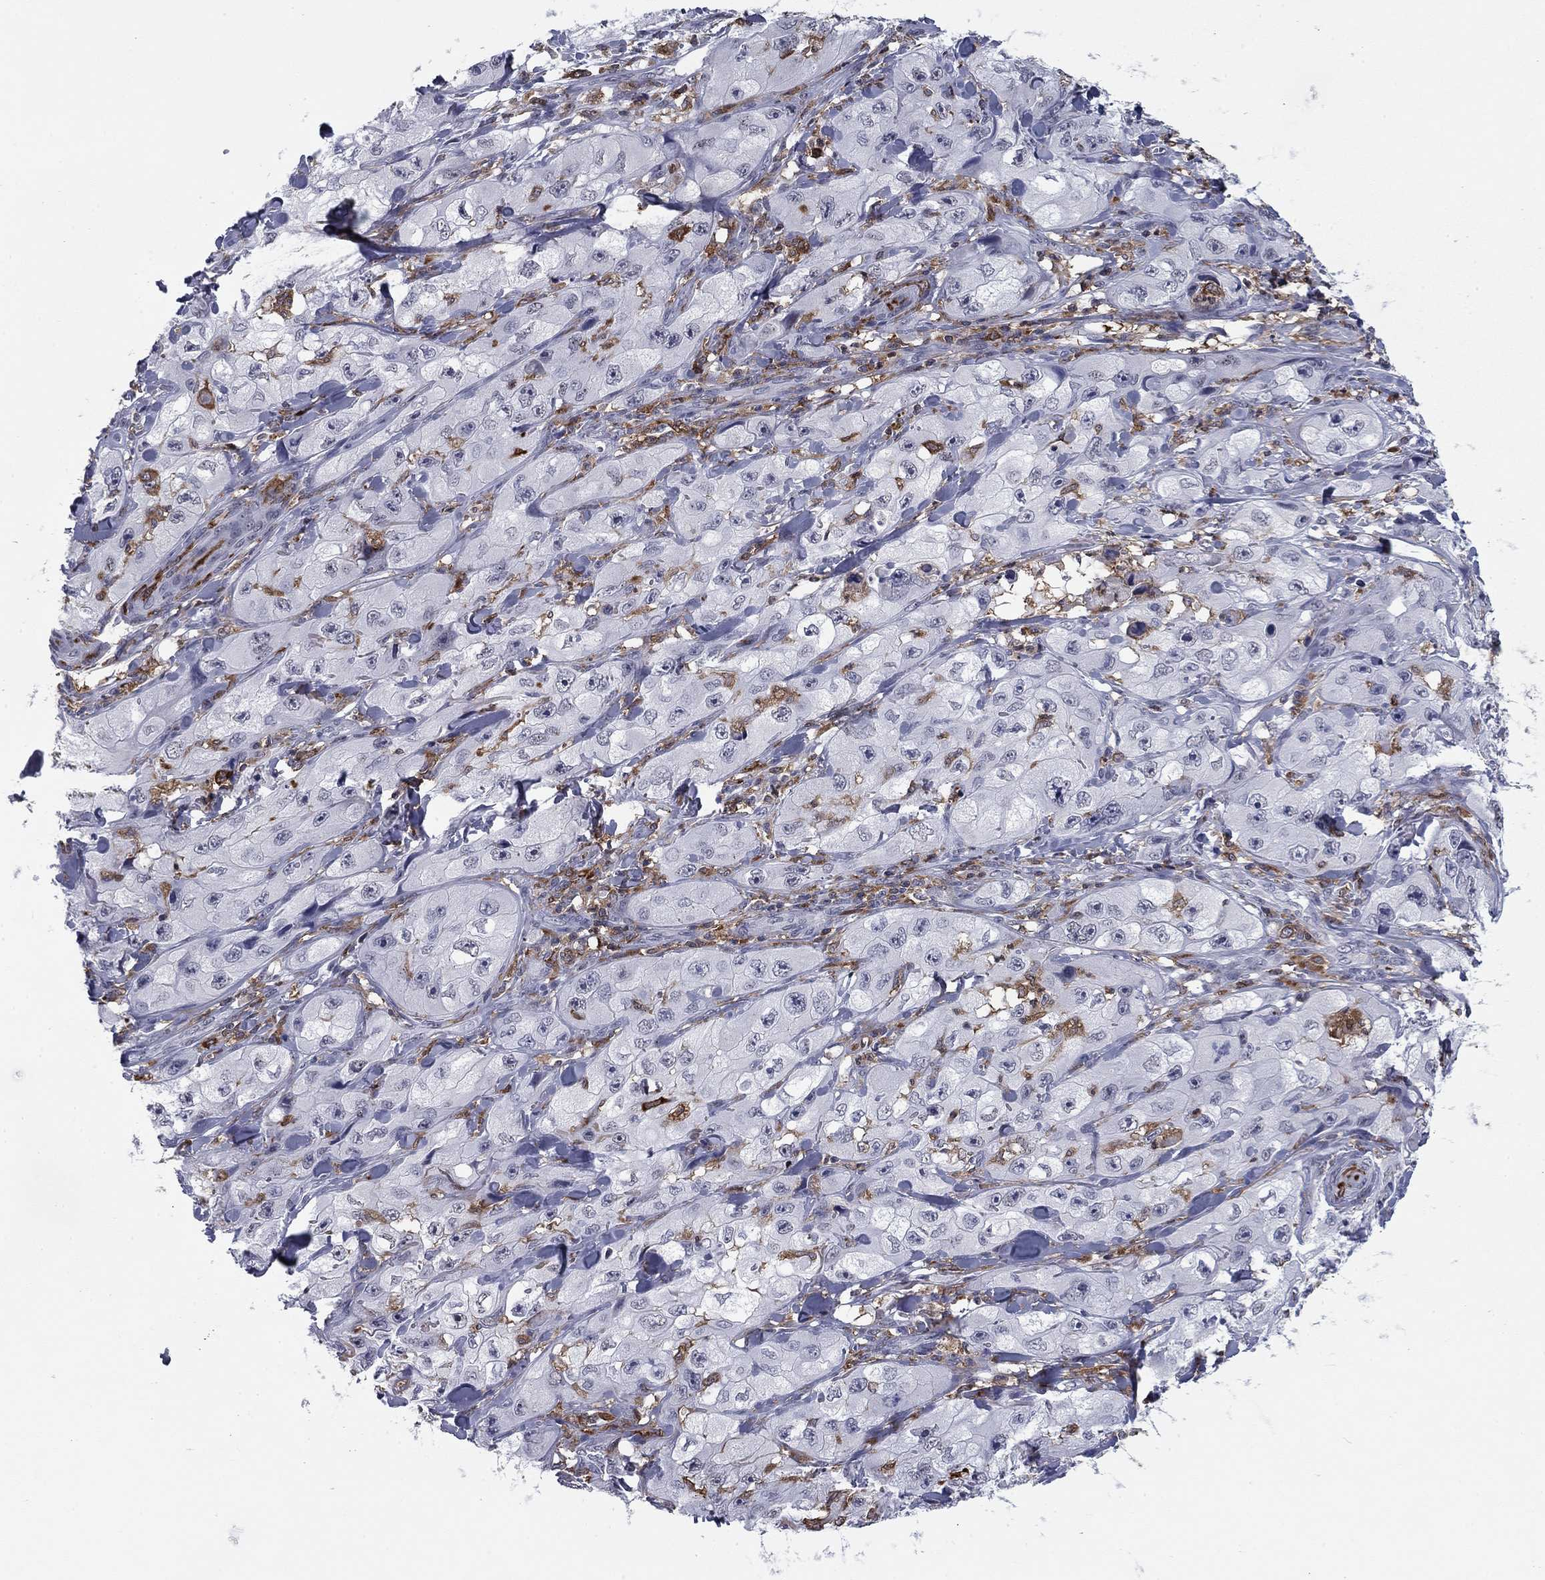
{"staining": {"intensity": "negative", "quantity": "none", "location": "none"}, "tissue": "skin cancer", "cell_type": "Tumor cells", "image_type": "cancer", "snomed": [{"axis": "morphology", "description": "Squamous cell carcinoma, NOS"}, {"axis": "topography", "description": "Skin"}, {"axis": "topography", "description": "Subcutis"}], "caption": "The micrograph reveals no staining of tumor cells in skin cancer (squamous cell carcinoma).", "gene": "PLCB2", "patient": {"sex": "male", "age": 73}}